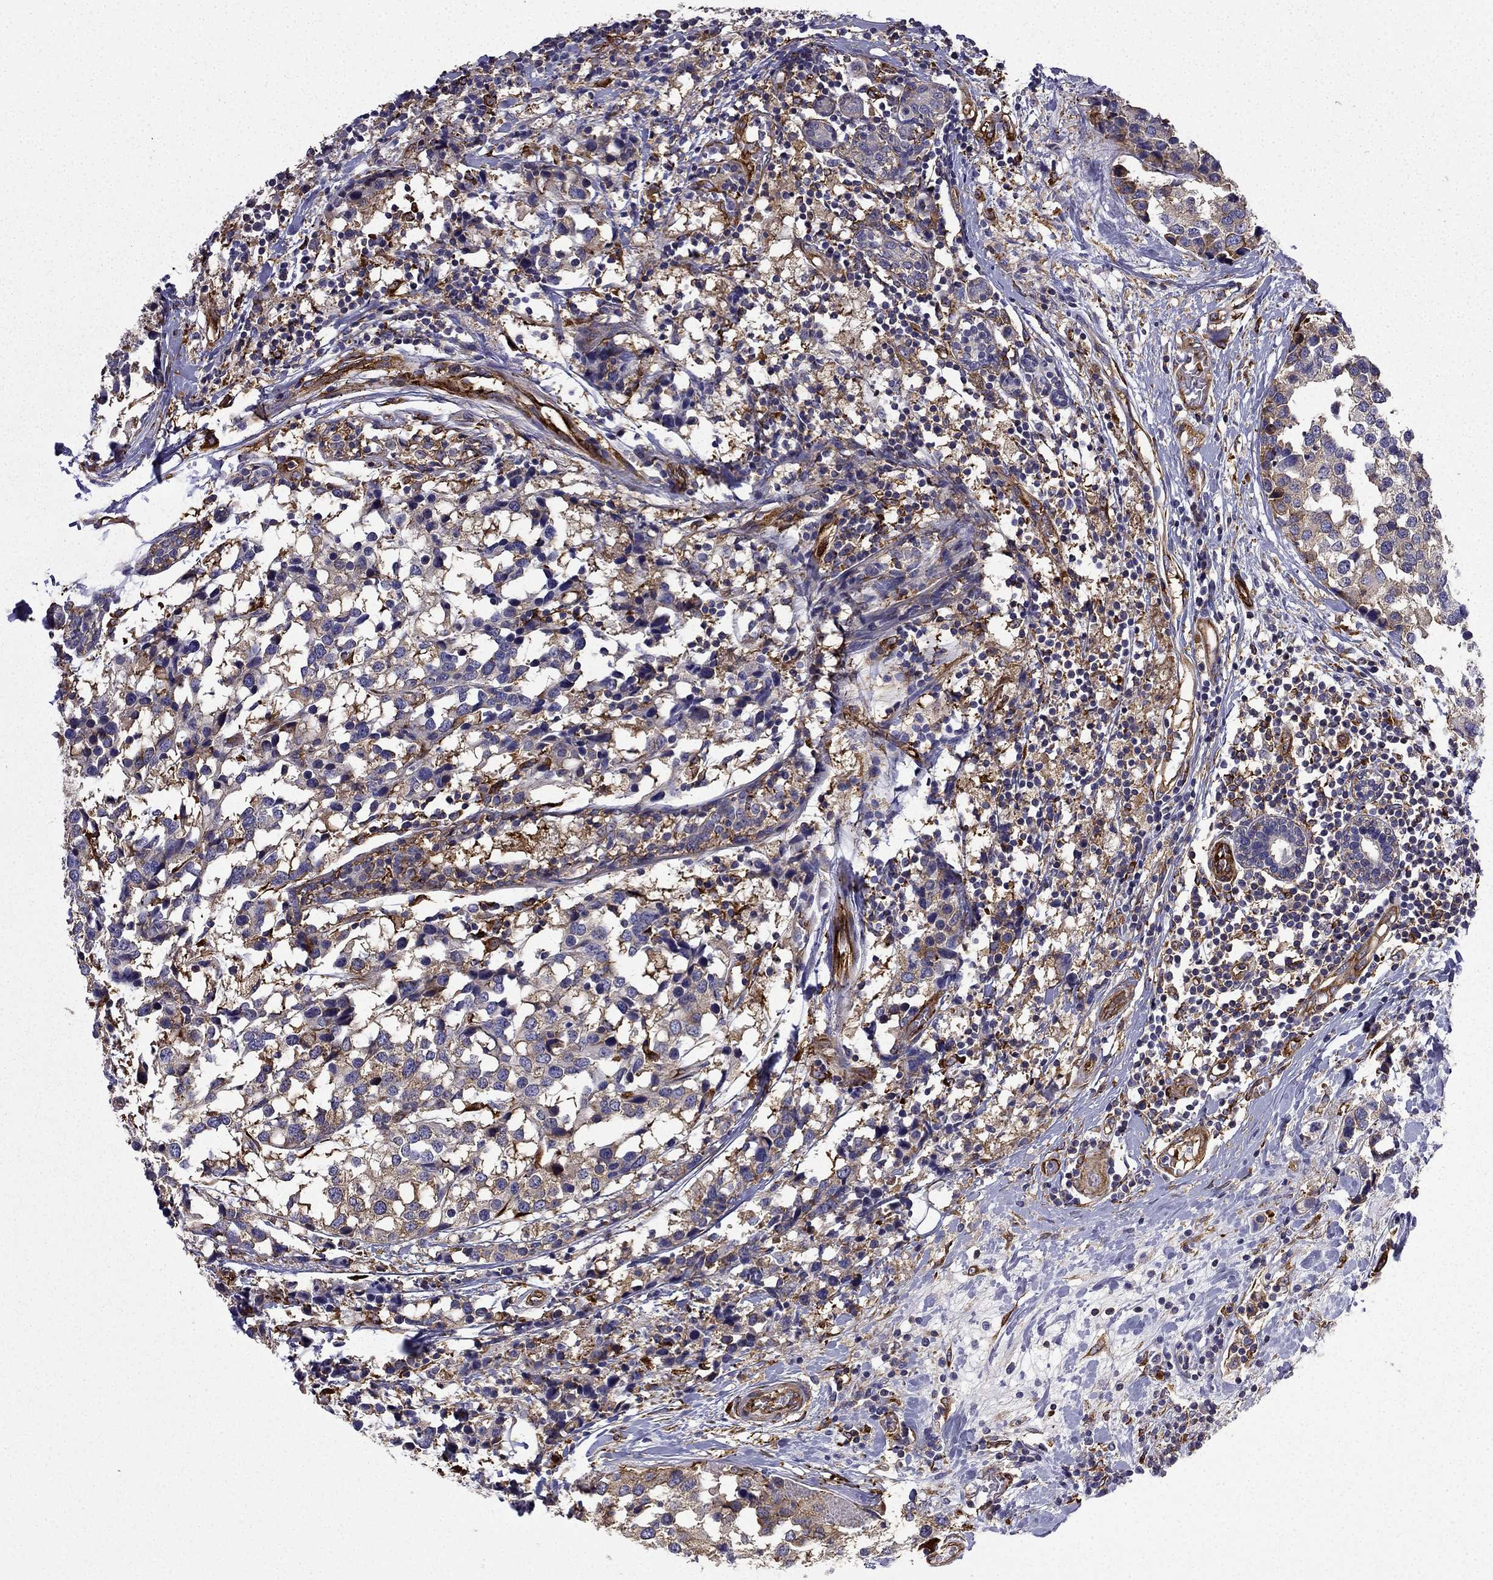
{"staining": {"intensity": "weak", "quantity": ">75%", "location": "cytoplasmic/membranous"}, "tissue": "breast cancer", "cell_type": "Tumor cells", "image_type": "cancer", "snomed": [{"axis": "morphology", "description": "Lobular carcinoma"}, {"axis": "topography", "description": "Breast"}], "caption": "The histopathology image reveals immunohistochemical staining of lobular carcinoma (breast). There is weak cytoplasmic/membranous staining is present in approximately >75% of tumor cells.", "gene": "MAP4", "patient": {"sex": "female", "age": 59}}